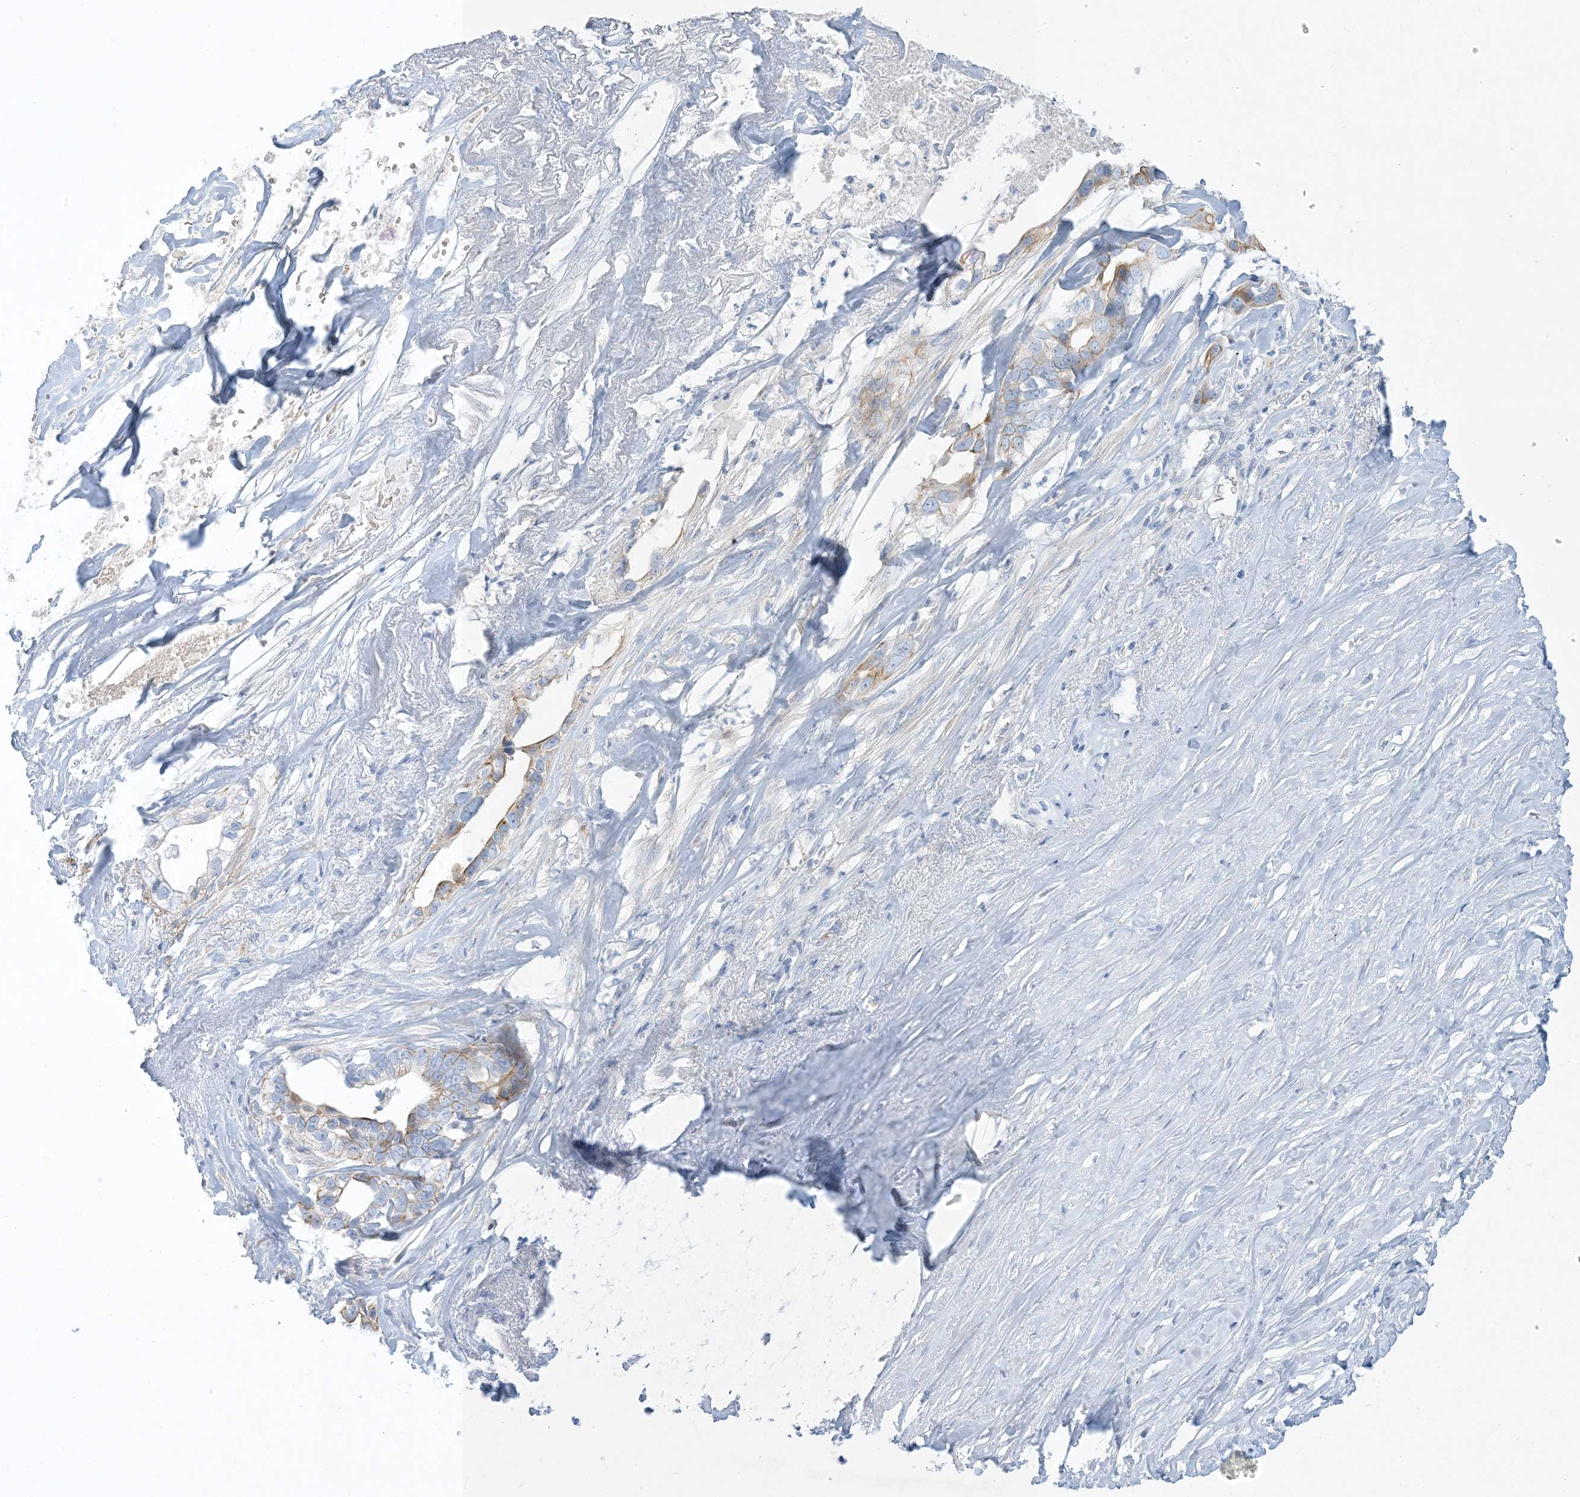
{"staining": {"intensity": "moderate", "quantity": "<25%", "location": "cytoplasmic/membranous"}, "tissue": "liver cancer", "cell_type": "Tumor cells", "image_type": "cancer", "snomed": [{"axis": "morphology", "description": "Cholangiocarcinoma"}, {"axis": "topography", "description": "Liver"}], "caption": "IHC histopathology image of neoplastic tissue: human cholangiocarcinoma (liver) stained using immunohistochemistry (IHC) reveals low levels of moderate protein expression localized specifically in the cytoplasmic/membranous of tumor cells, appearing as a cytoplasmic/membranous brown color.", "gene": "XIRP2", "patient": {"sex": "female", "age": 79}}